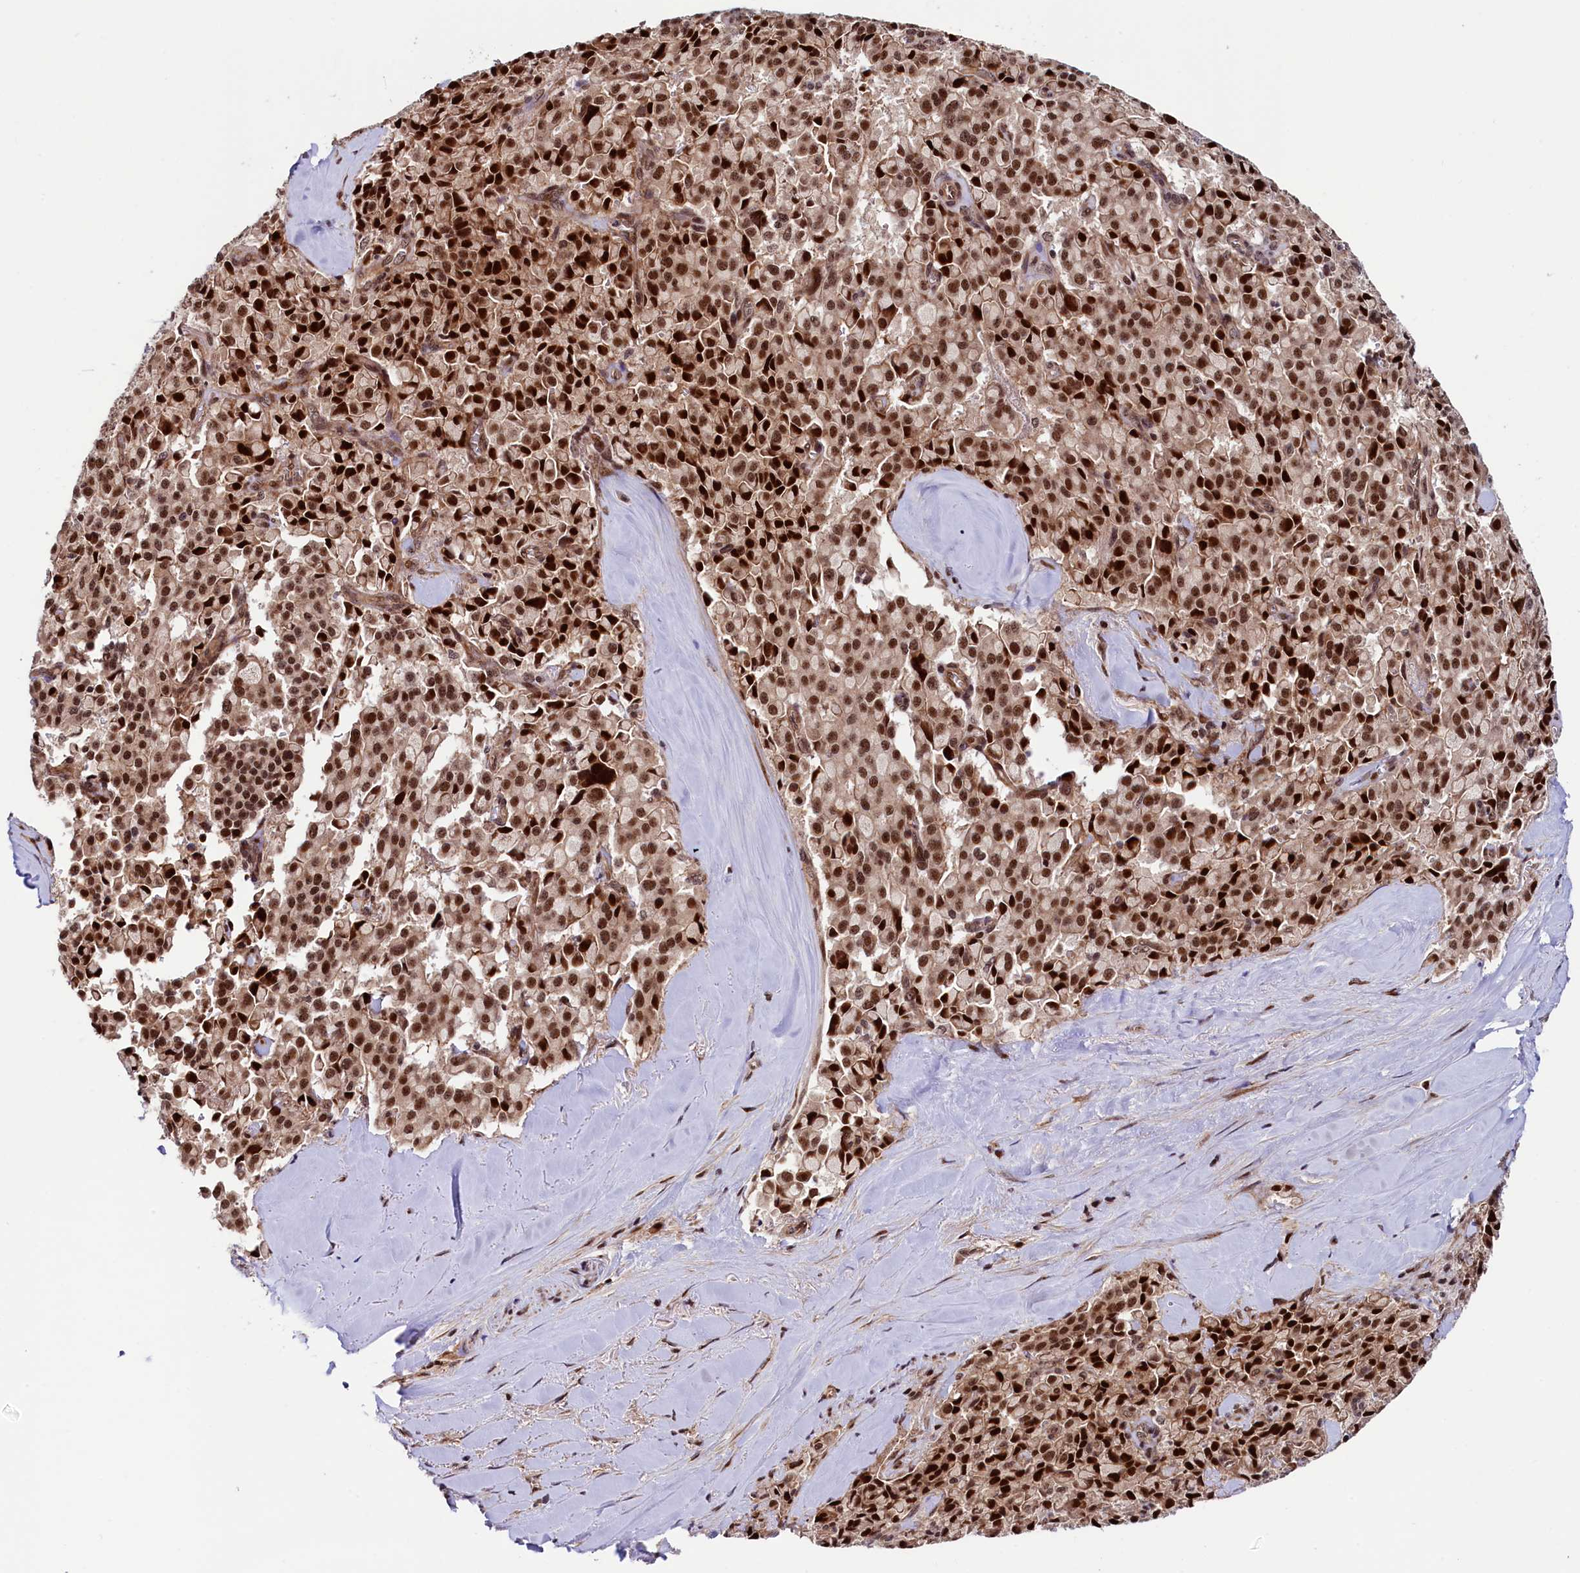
{"staining": {"intensity": "strong", "quantity": ">75%", "location": "nuclear"}, "tissue": "pancreatic cancer", "cell_type": "Tumor cells", "image_type": "cancer", "snomed": [{"axis": "morphology", "description": "Adenocarcinoma, NOS"}, {"axis": "topography", "description": "Pancreas"}], "caption": "Adenocarcinoma (pancreatic) was stained to show a protein in brown. There is high levels of strong nuclear staining in about >75% of tumor cells.", "gene": "LEO1", "patient": {"sex": "male", "age": 65}}